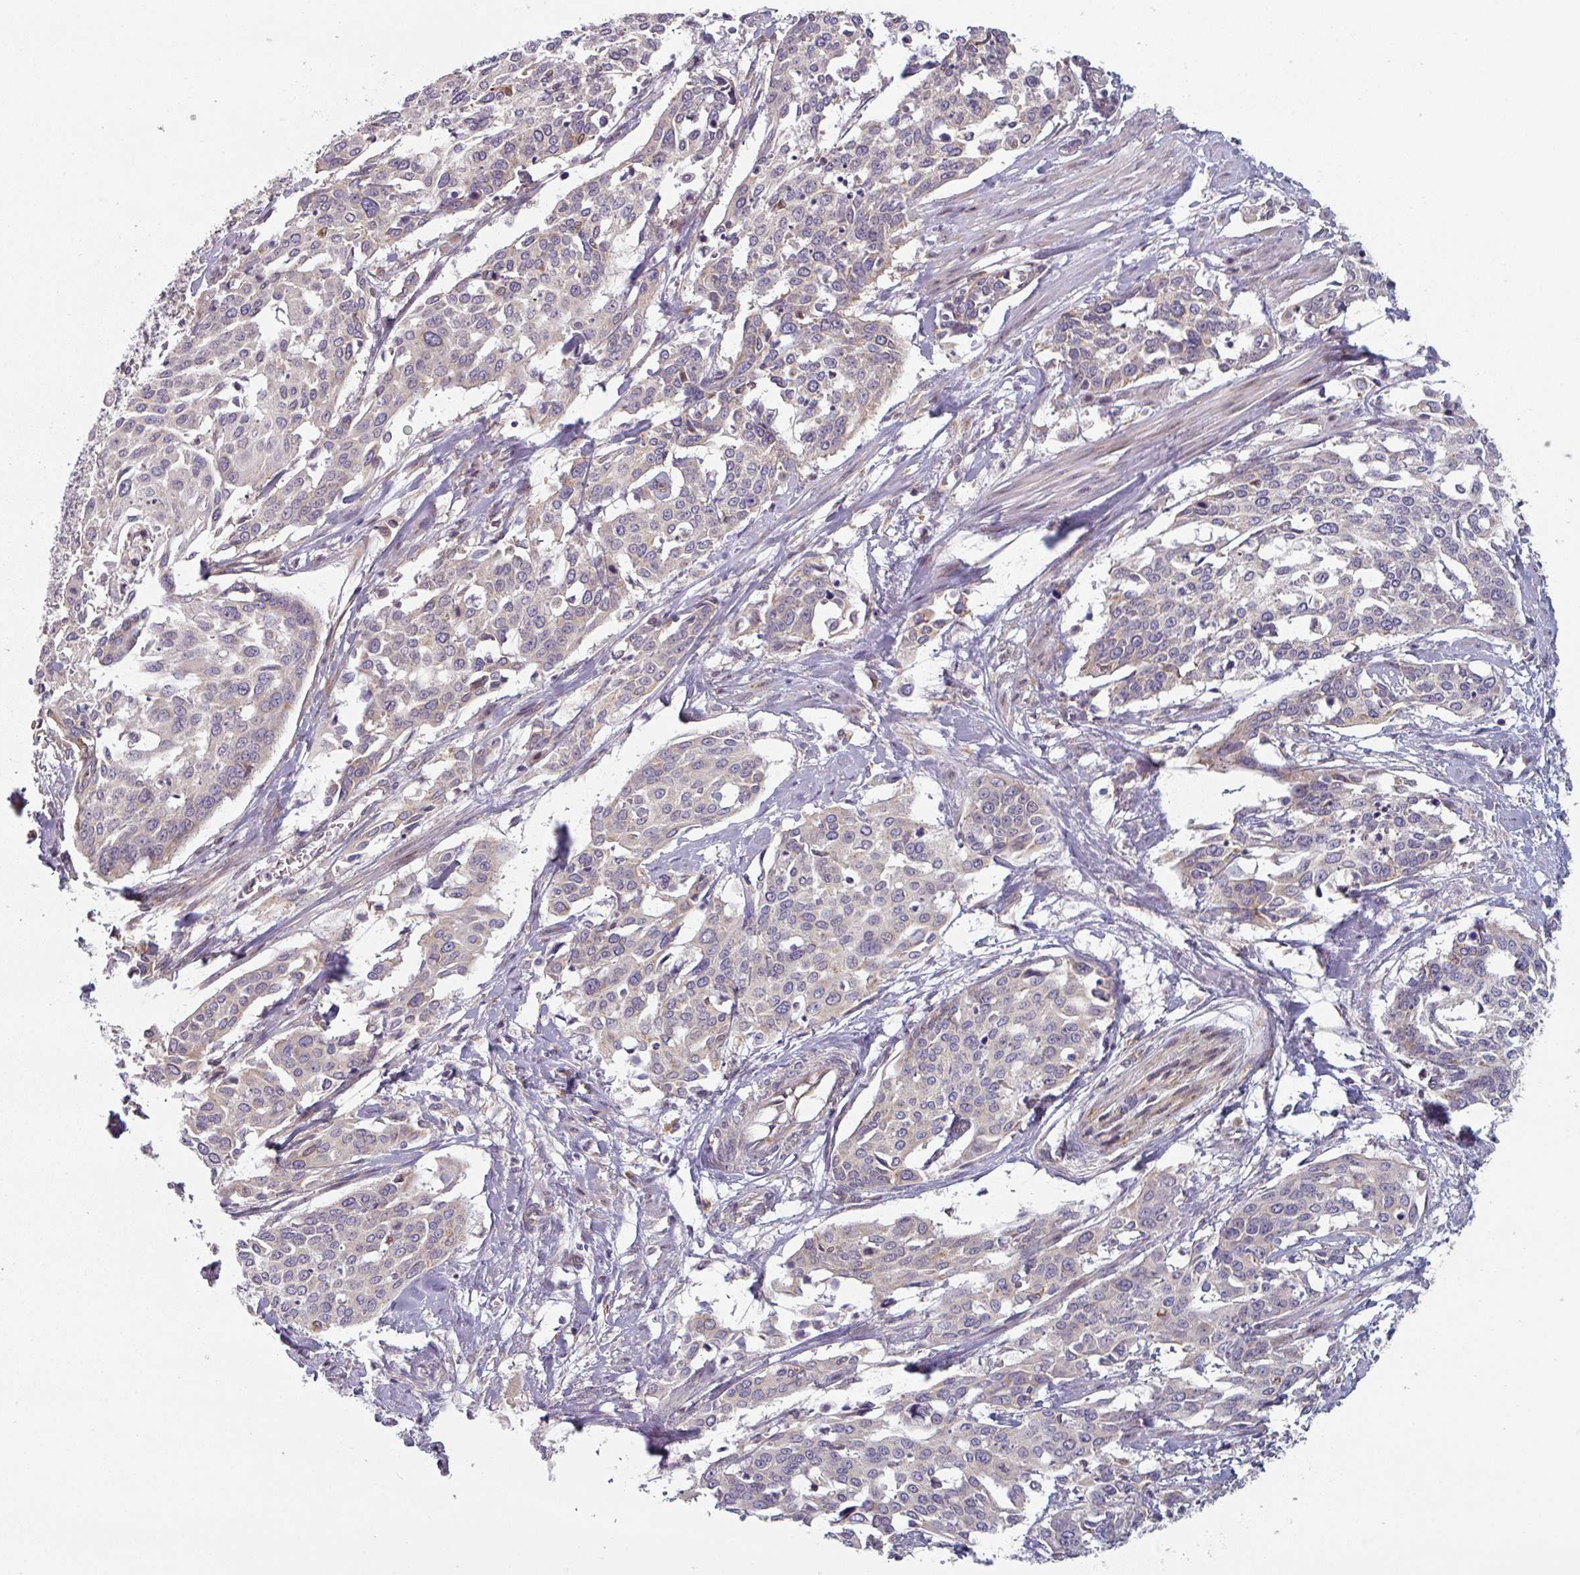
{"staining": {"intensity": "weak", "quantity": ">75%", "location": "cytoplasmic/membranous"}, "tissue": "cervical cancer", "cell_type": "Tumor cells", "image_type": "cancer", "snomed": [{"axis": "morphology", "description": "Squamous cell carcinoma, NOS"}, {"axis": "topography", "description": "Cervix"}], "caption": "Weak cytoplasmic/membranous protein expression is seen in approximately >75% of tumor cells in cervical squamous cell carcinoma. Immunohistochemistry stains the protein in brown and the nuclei are stained blue.", "gene": "TAPT1", "patient": {"sex": "female", "age": 44}}